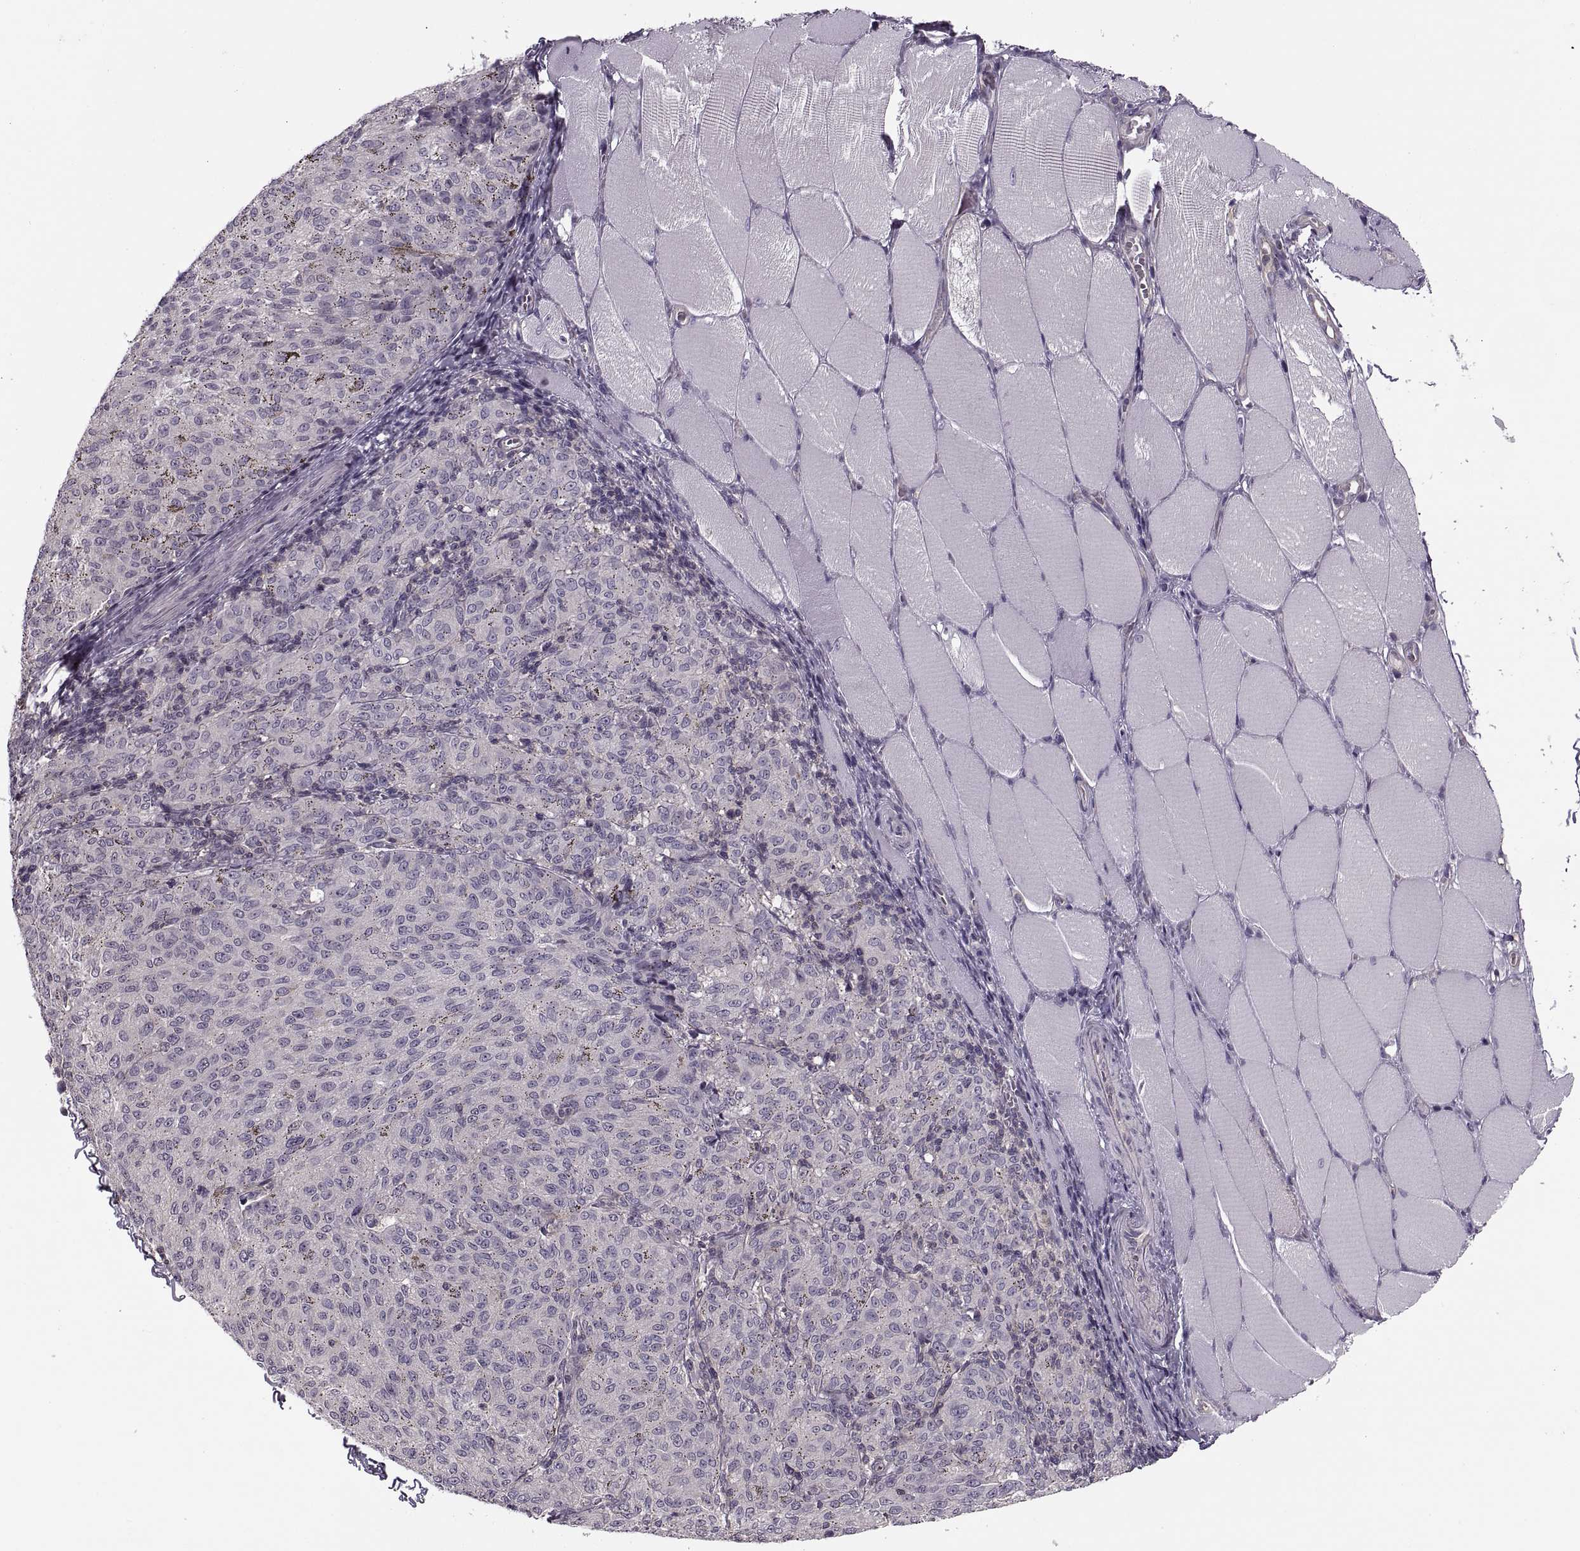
{"staining": {"intensity": "negative", "quantity": "none", "location": "none"}, "tissue": "melanoma", "cell_type": "Tumor cells", "image_type": "cancer", "snomed": [{"axis": "morphology", "description": "Malignant melanoma, NOS"}, {"axis": "topography", "description": "Skin"}], "caption": "High power microscopy photomicrograph of an immunohistochemistry photomicrograph of malignant melanoma, revealing no significant positivity in tumor cells.", "gene": "LUZP2", "patient": {"sex": "female", "age": 72}}